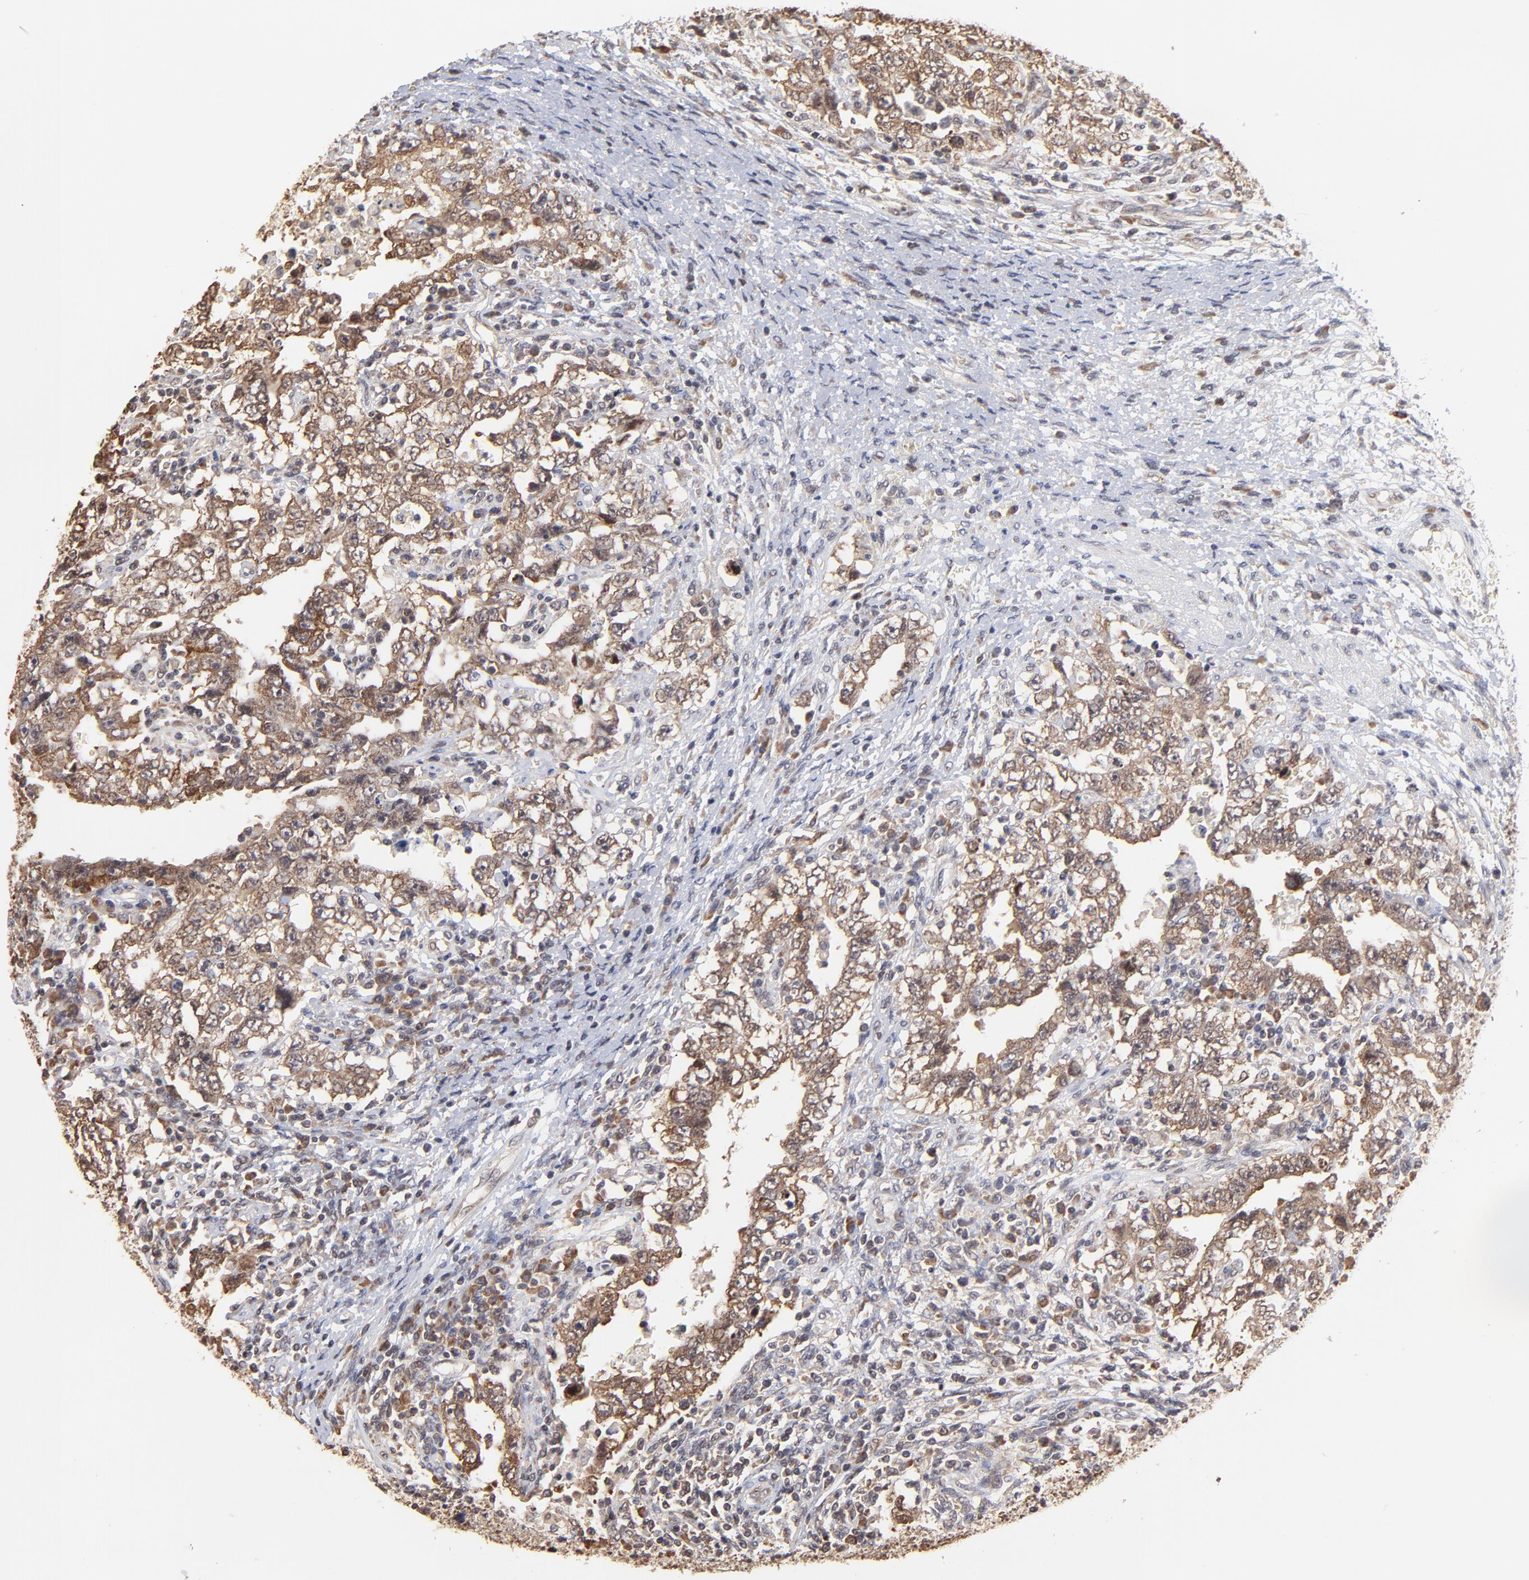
{"staining": {"intensity": "moderate", "quantity": ">75%", "location": "cytoplasmic/membranous"}, "tissue": "testis cancer", "cell_type": "Tumor cells", "image_type": "cancer", "snomed": [{"axis": "morphology", "description": "Carcinoma, Embryonal, NOS"}, {"axis": "topography", "description": "Testis"}], "caption": "Immunohistochemistry (IHC) (DAB) staining of human embryonal carcinoma (testis) demonstrates moderate cytoplasmic/membranous protein positivity in approximately >75% of tumor cells.", "gene": "BRPF1", "patient": {"sex": "male", "age": 26}}